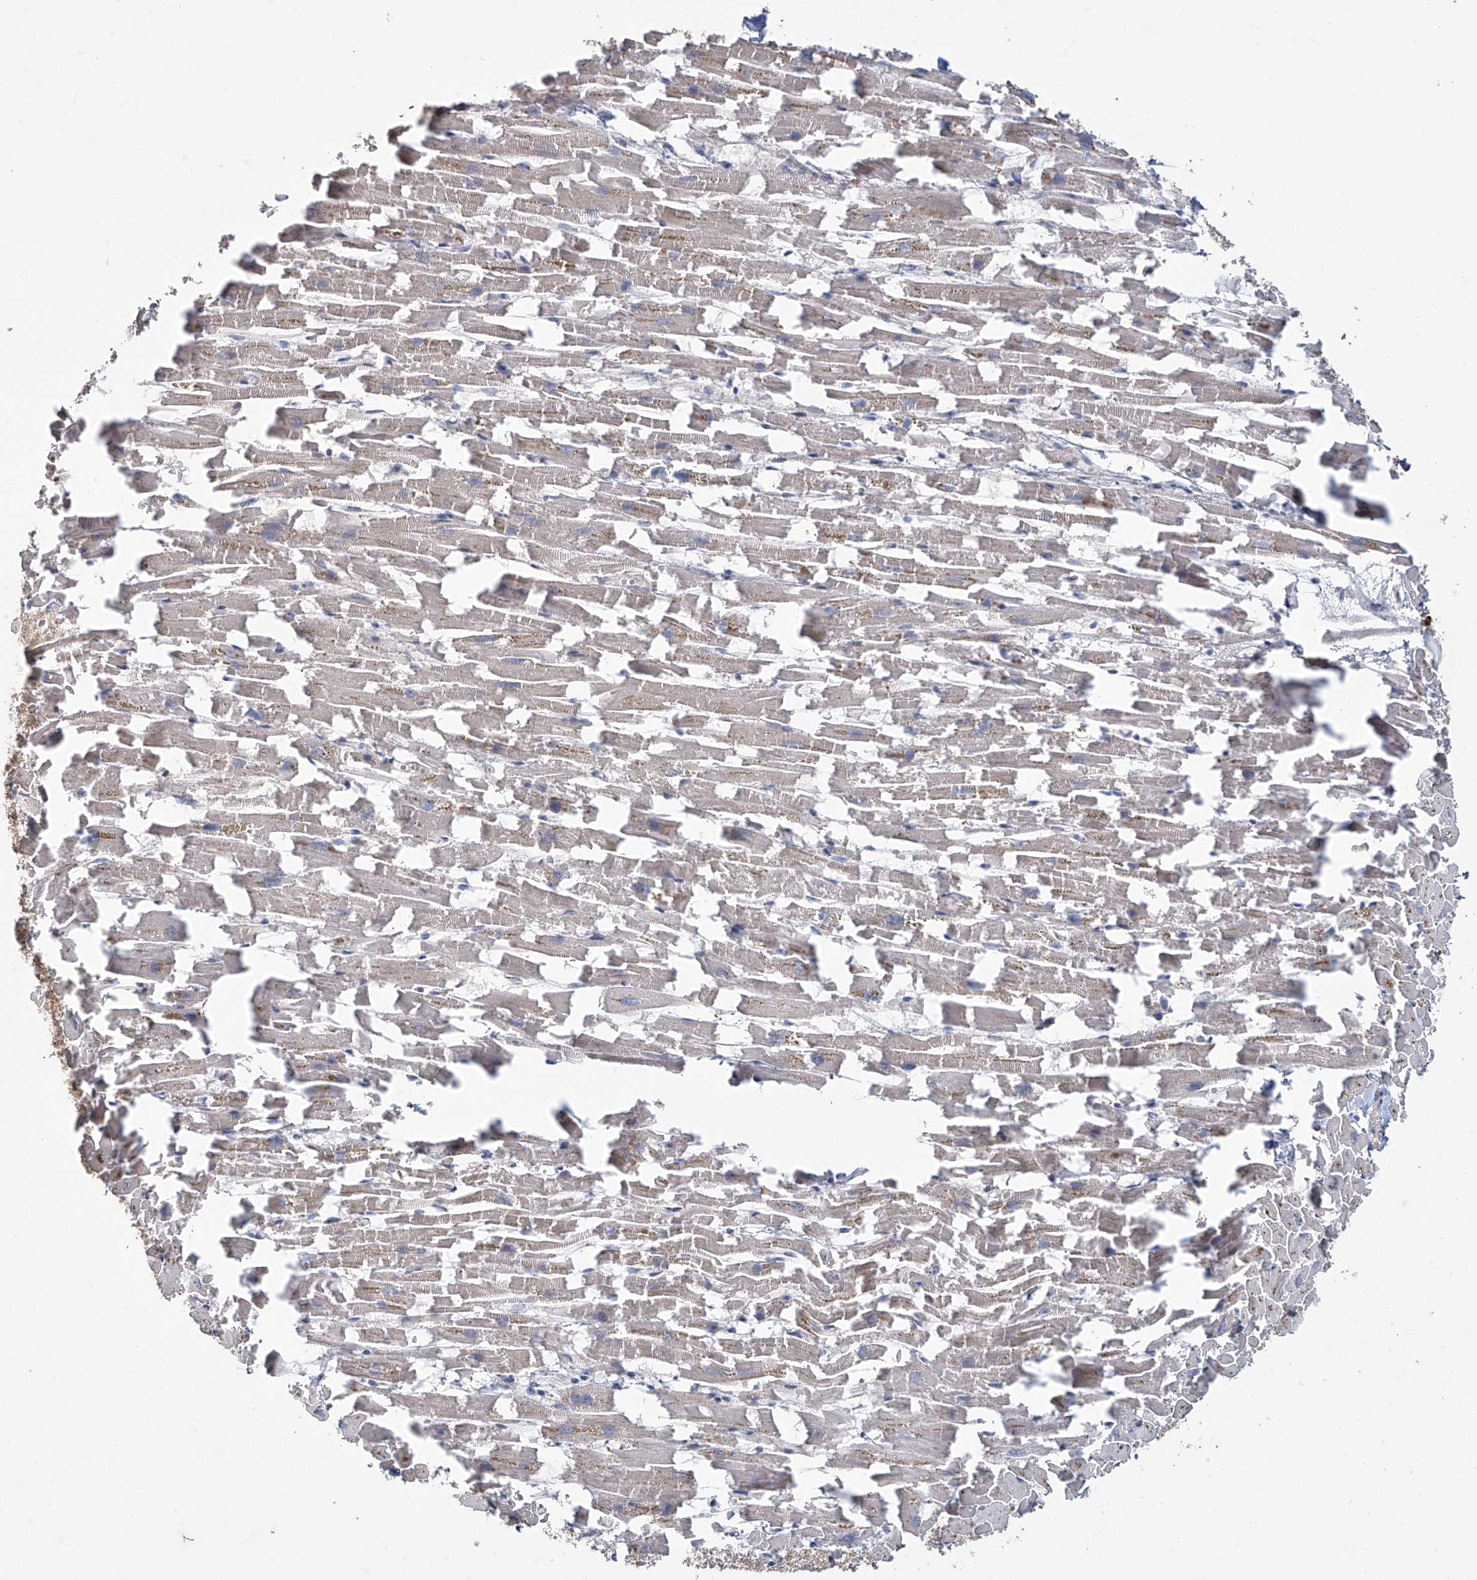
{"staining": {"intensity": "moderate", "quantity": "25%-75%", "location": "cytoplasmic/membranous"}, "tissue": "heart muscle", "cell_type": "Cardiomyocytes", "image_type": "normal", "snomed": [{"axis": "morphology", "description": "Normal tissue, NOS"}, {"axis": "topography", "description": "Heart"}], "caption": "An IHC photomicrograph of unremarkable tissue is shown. Protein staining in brown labels moderate cytoplasmic/membranous positivity in heart muscle within cardiomyocytes. Nuclei are stained in blue.", "gene": "TRIM60", "patient": {"sex": "female", "age": 64}}